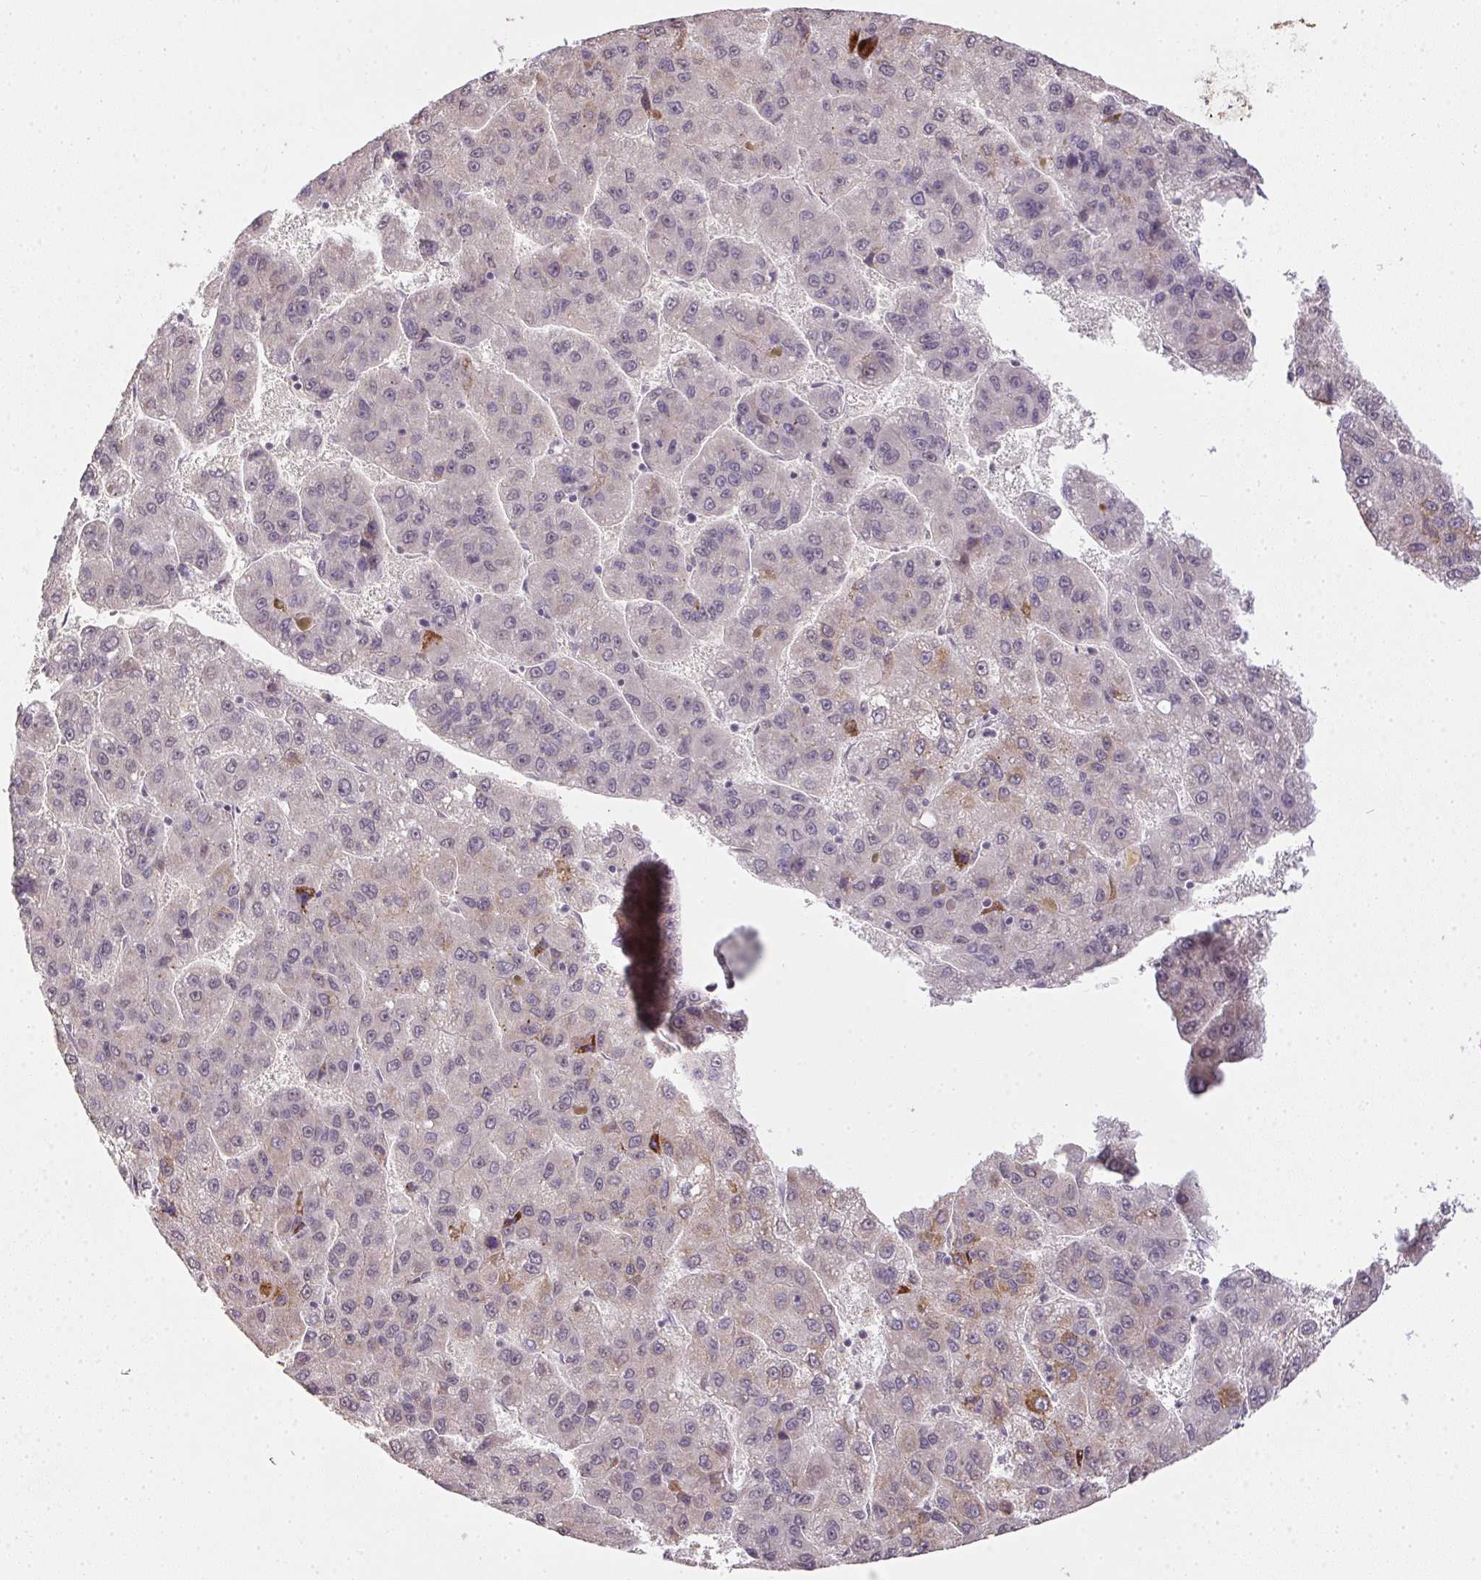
{"staining": {"intensity": "moderate", "quantity": "<25%", "location": "cytoplasmic/membranous"}, "tissue": "liver cancer", "cell_type": "Tumor cells", "image_type": "cancer", "snomed": [{"axis": "morphology", "description": "Carcinoma, Hepatocellular, NOS"}, {"axis": "topography", "description": "Liver"}], "caption": "High-magnification brightfield microscopy of hepatocellular carcinoma (liver) stained with DAB (3,3'-diaminobenzidine) (brown) and counterstained with hematoxylin (blue). tumor cells exhibit moderate cytoplasmic/membranous positivity is present in about<25% of cells. (DAB IHC, brown staining for protein, blue staining for nuclei).", "gene": "PPP4R4", "patient": {"sex": "female", "age": 82}}